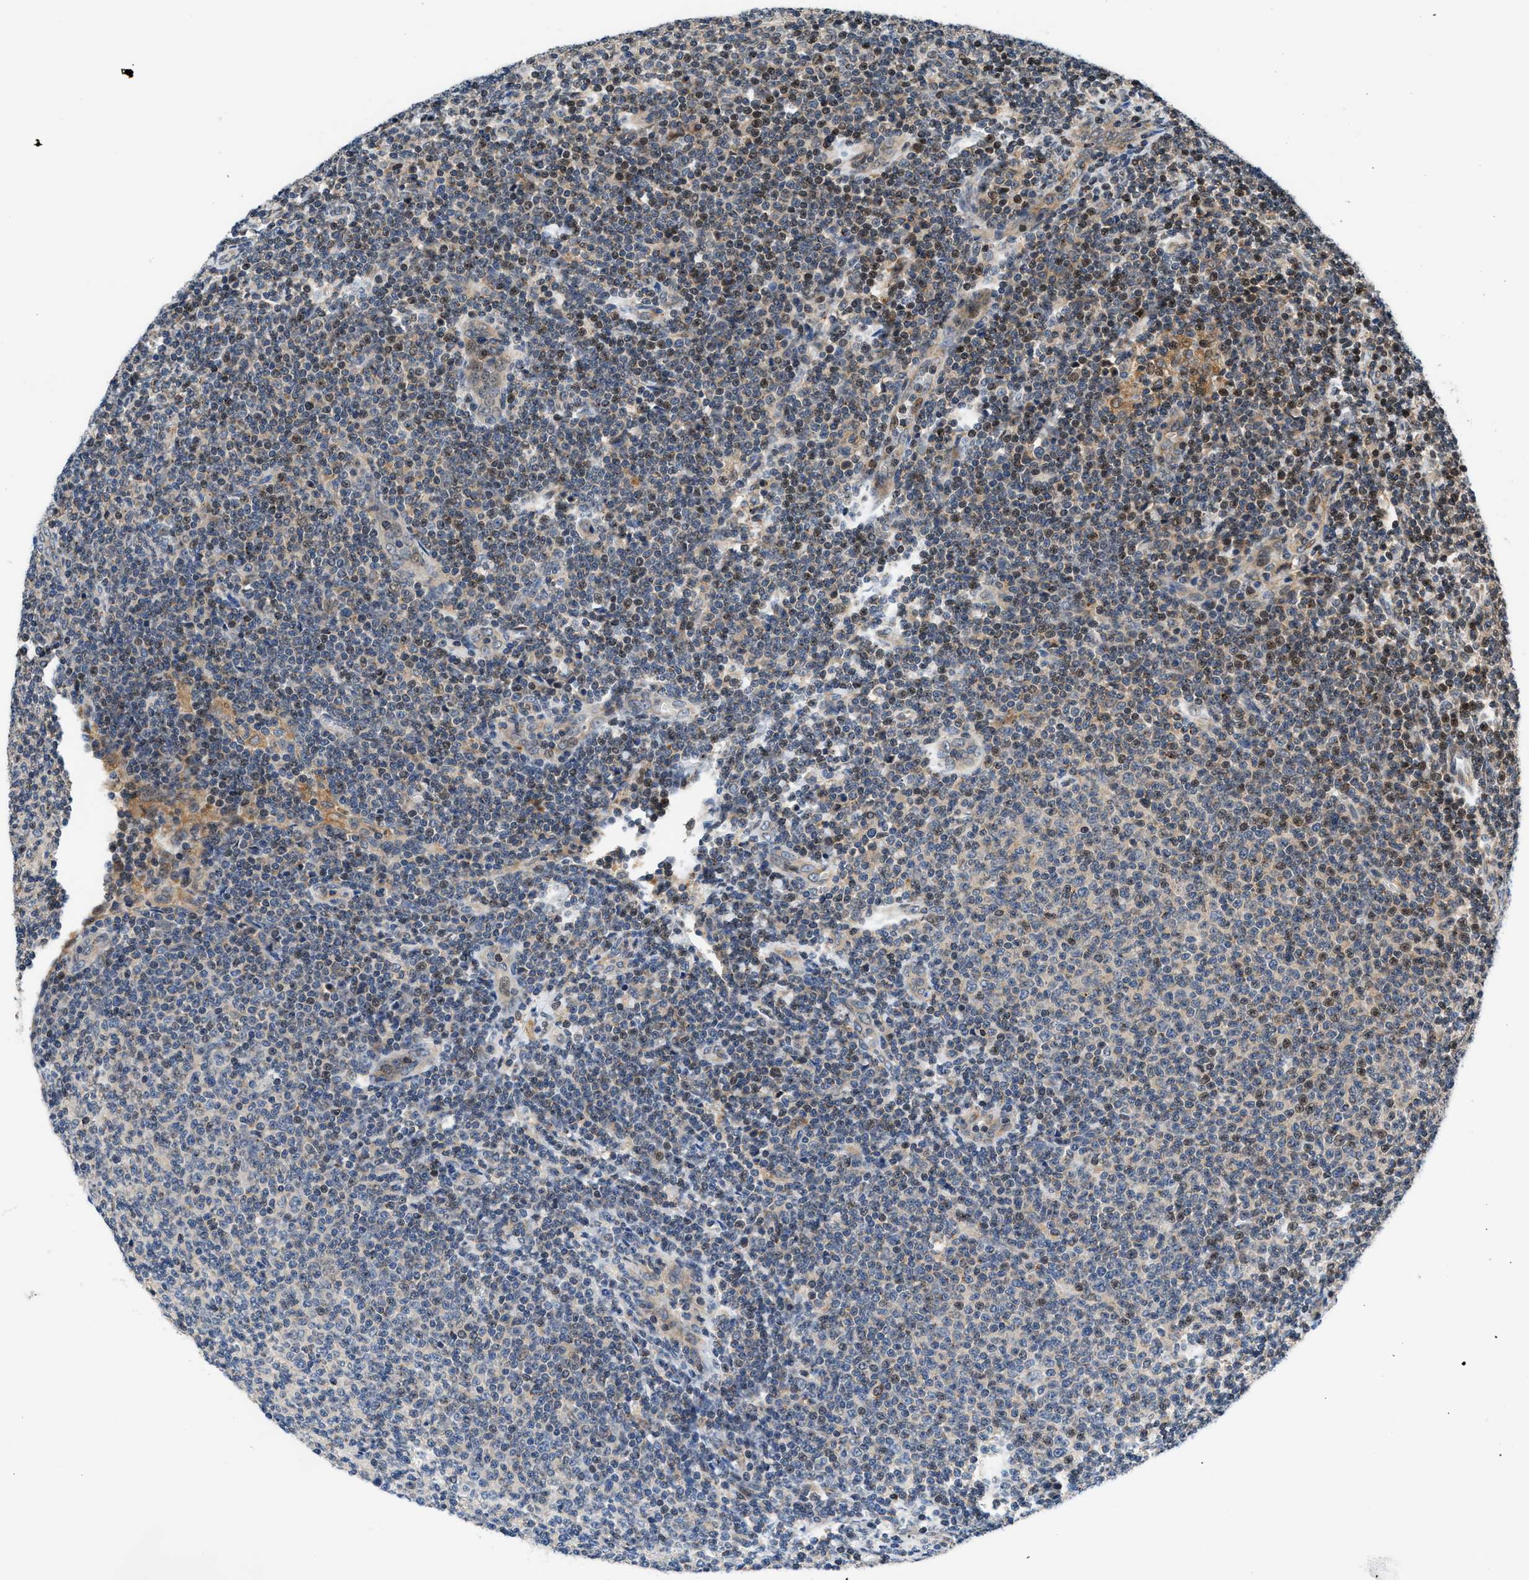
{"staining": {"intensity": "weak", "quantity": "<25%", "location": "nuclear"}, "tissue": "lymphoma", "cell_type": "Tumor cells", "image_type": "cancer", "snomed": [{"axis": "morphology", "description": "Malignant lymphoma, non-Hodgkin's type, Low grade"}, {"axis": "topography", "description": "Lymph node"}], "caption": "Immunohistochemistry image of human low-grade malignant lymphoma, non-Hodgkin's type stained for a protein (brown), which shows no positivity in tumor cells.", "gene": "CTBS", "patient": {"sex": "male", "age": 66}}